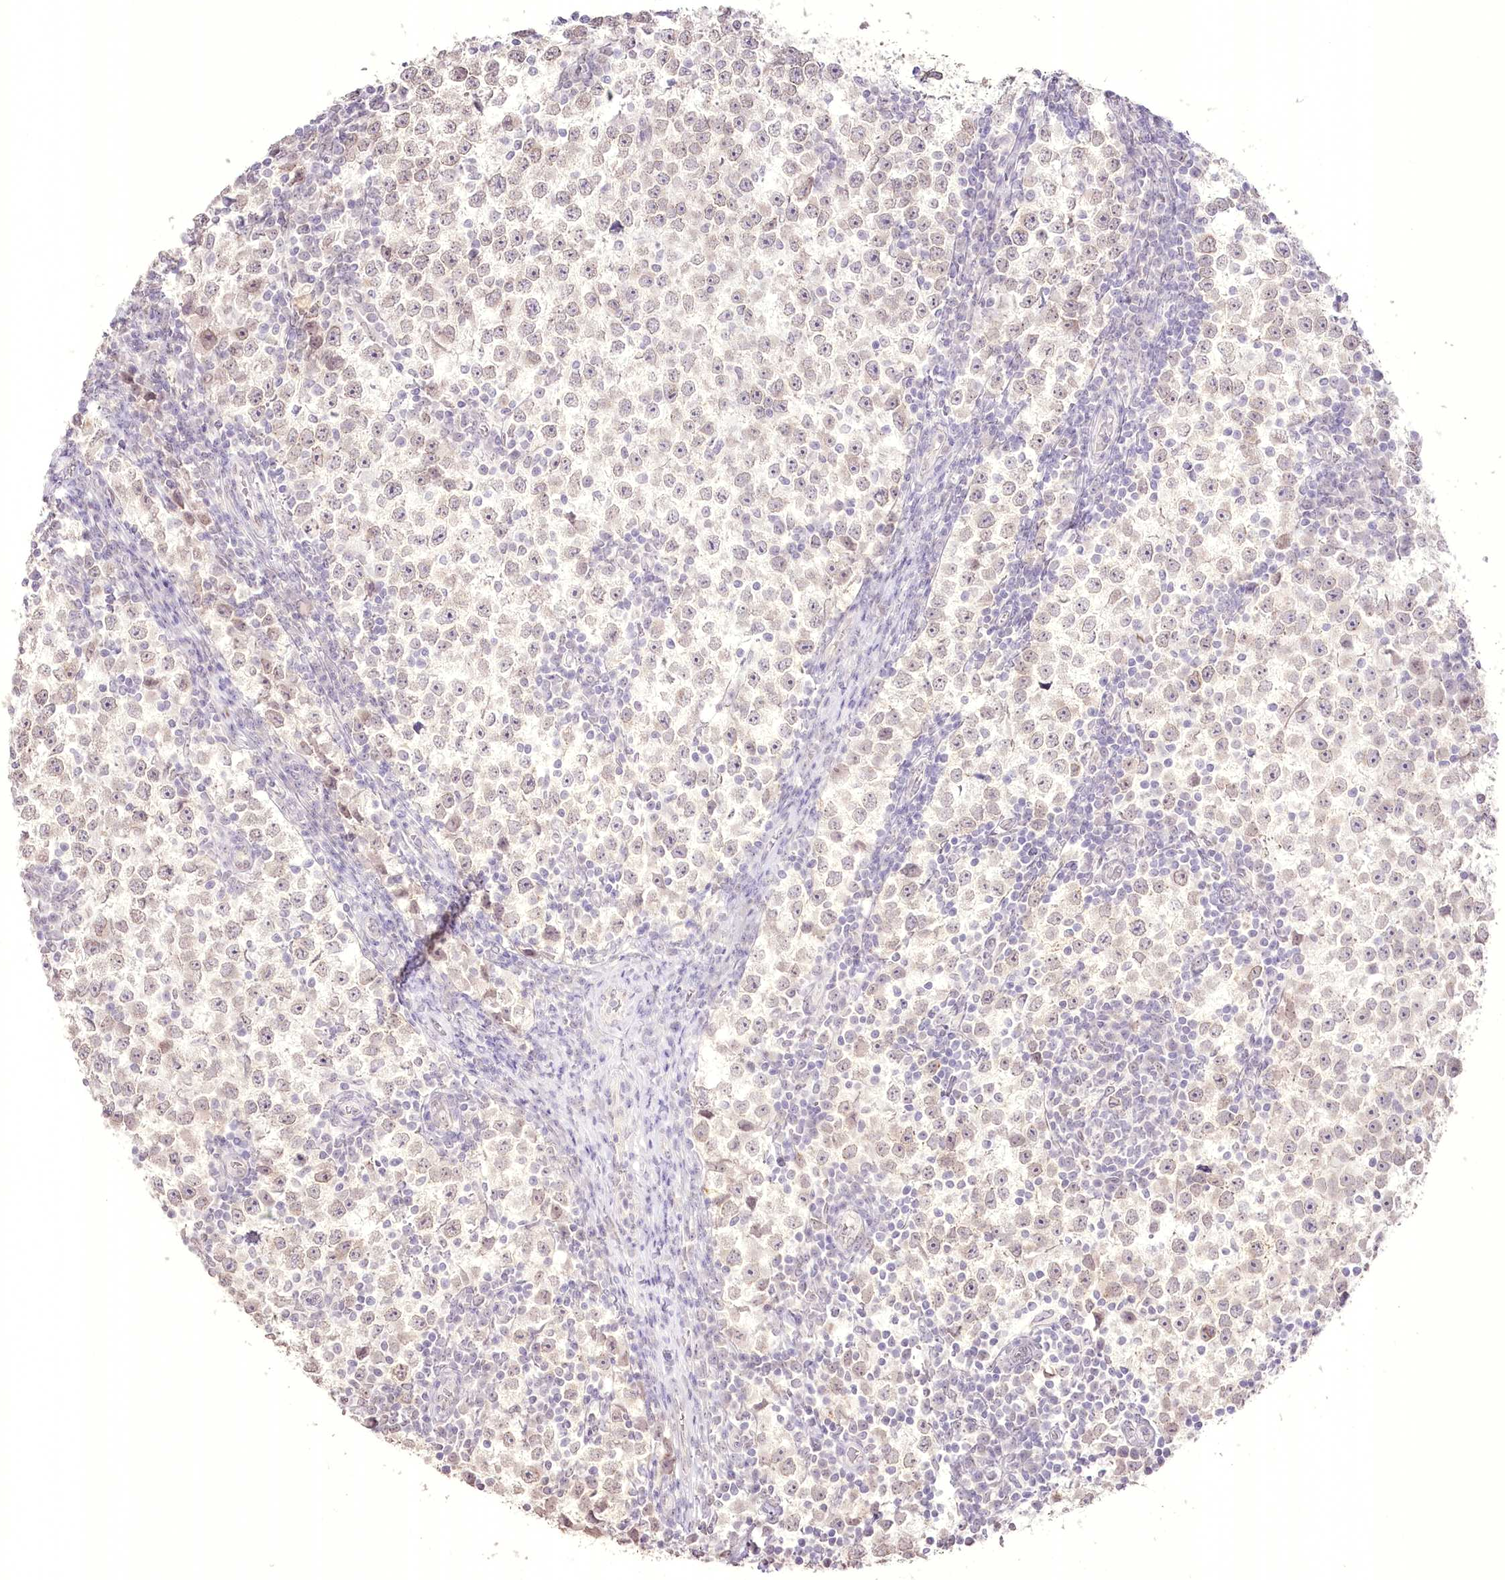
{"staining": {"intensity": "weak", "quantity": "25%-75%", "location": "nuclear"}, "tissue": "testis cancer", "cell_type": "Tumor cells", "image_type": "cancer", "snomed": [{"axis": "morphology", "description": "Seminoma, NOS"}, {"axis": "topography", "description": "Testis"}], "caption": "Immunohistochemistry of human testis cancer (seminoma) reveals low levels of weak nuclear expression in about 25%-75% of tumor cells.", "gene": "SLC39A10", "patient": {"sex": "male", "age": 65}}